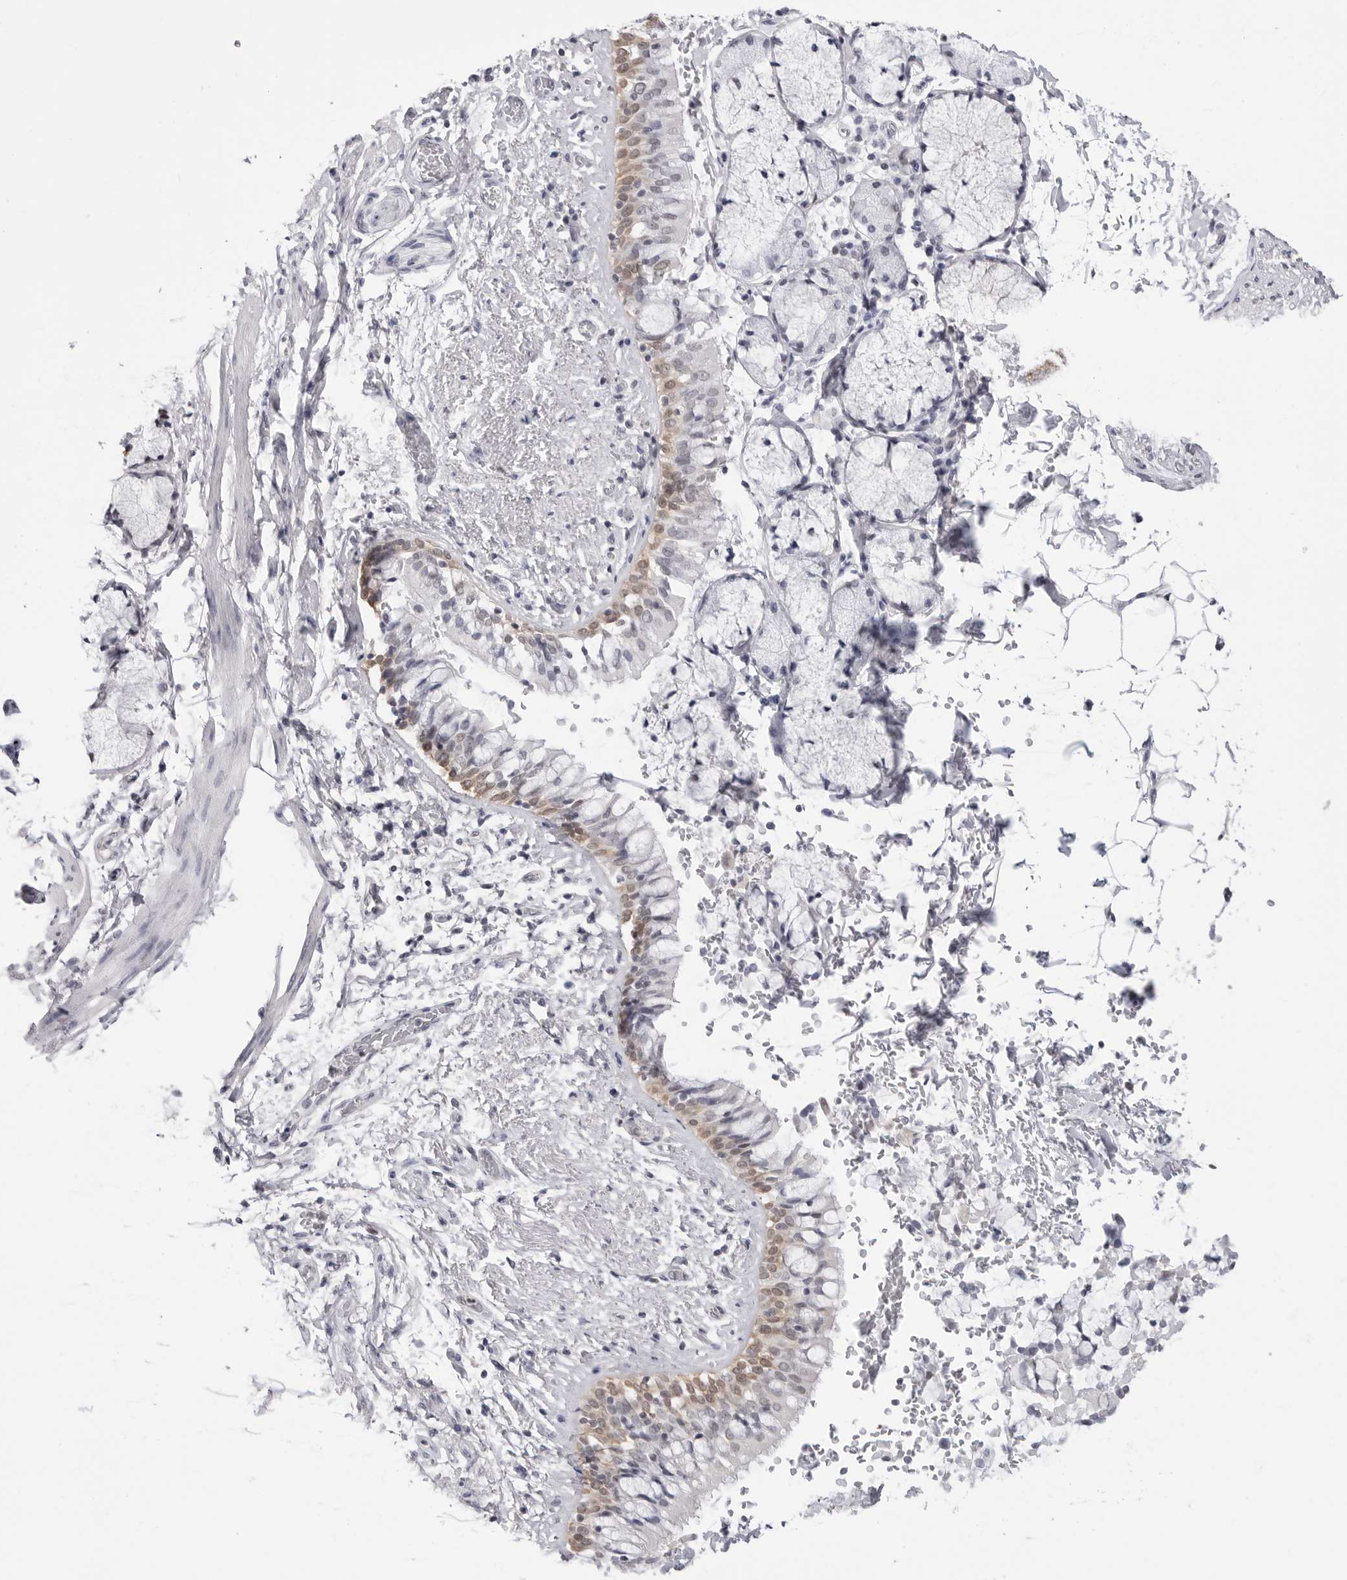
{"staining": {"intensity": "moderate", "quantity": "25%-75%", "location": "cytoplasmic/membranous,nuclear"}, "tissue": "bronchus", "cell_type": "Respiratory epithelial cells", "image_type": "normal", "snomed": [{"axis": "morphology", "description": "Normal tissue, NOS"}, {"axis": "morphology", "description": "Inflammation, NOS"}, {"axis": "topography", "description": "Cartilage tissue"}, {"axis": "topography", "description": "Bronchus"}, {"axis": "topography", "description": "Lung"}], "caption": "The photomicrograph demonstrates a brown stain indicating the presence of a protein in the cytoplasmic/membranous,nuclear of respiratory epithelial cells in bronchus. Using DAB (brown) and hematoxylin (blue) stains, captured at high magnification using brightfield microscopy.", "gene": "YWHAG", "patient": {"sex": "female", "age": 64}}